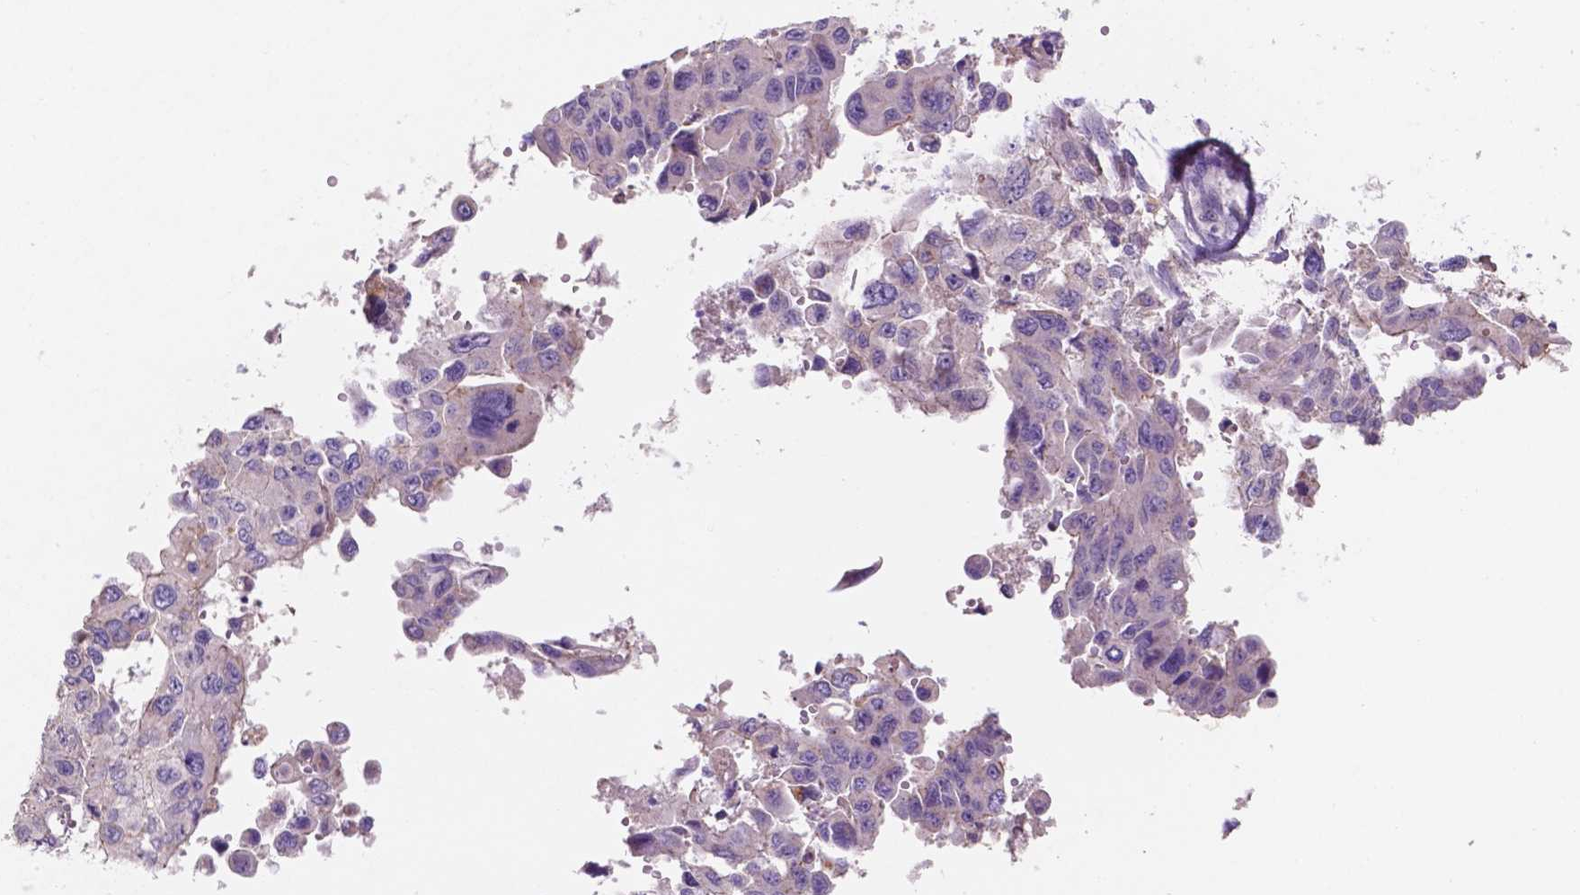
{"staining": {"intensity": "negative", "quantity": "none", "location": "none"}, "tissue": "lung cancer", "cell_type": "Tumor cells", "image_type": "cancer", "snomed": [{"axis": "morphology", "description": "Adenocarcinoma, NOS"}, {"axis": "topography", "description": "Lung"}], "caption": "There is no significant positivity in tumor cells of lung cancer. (DAB immunohistochemistry (IHC) with hematoxylin counter stain).", "gene": "MKRN2OS", "patient": {"sex": "male", "age": 64}}